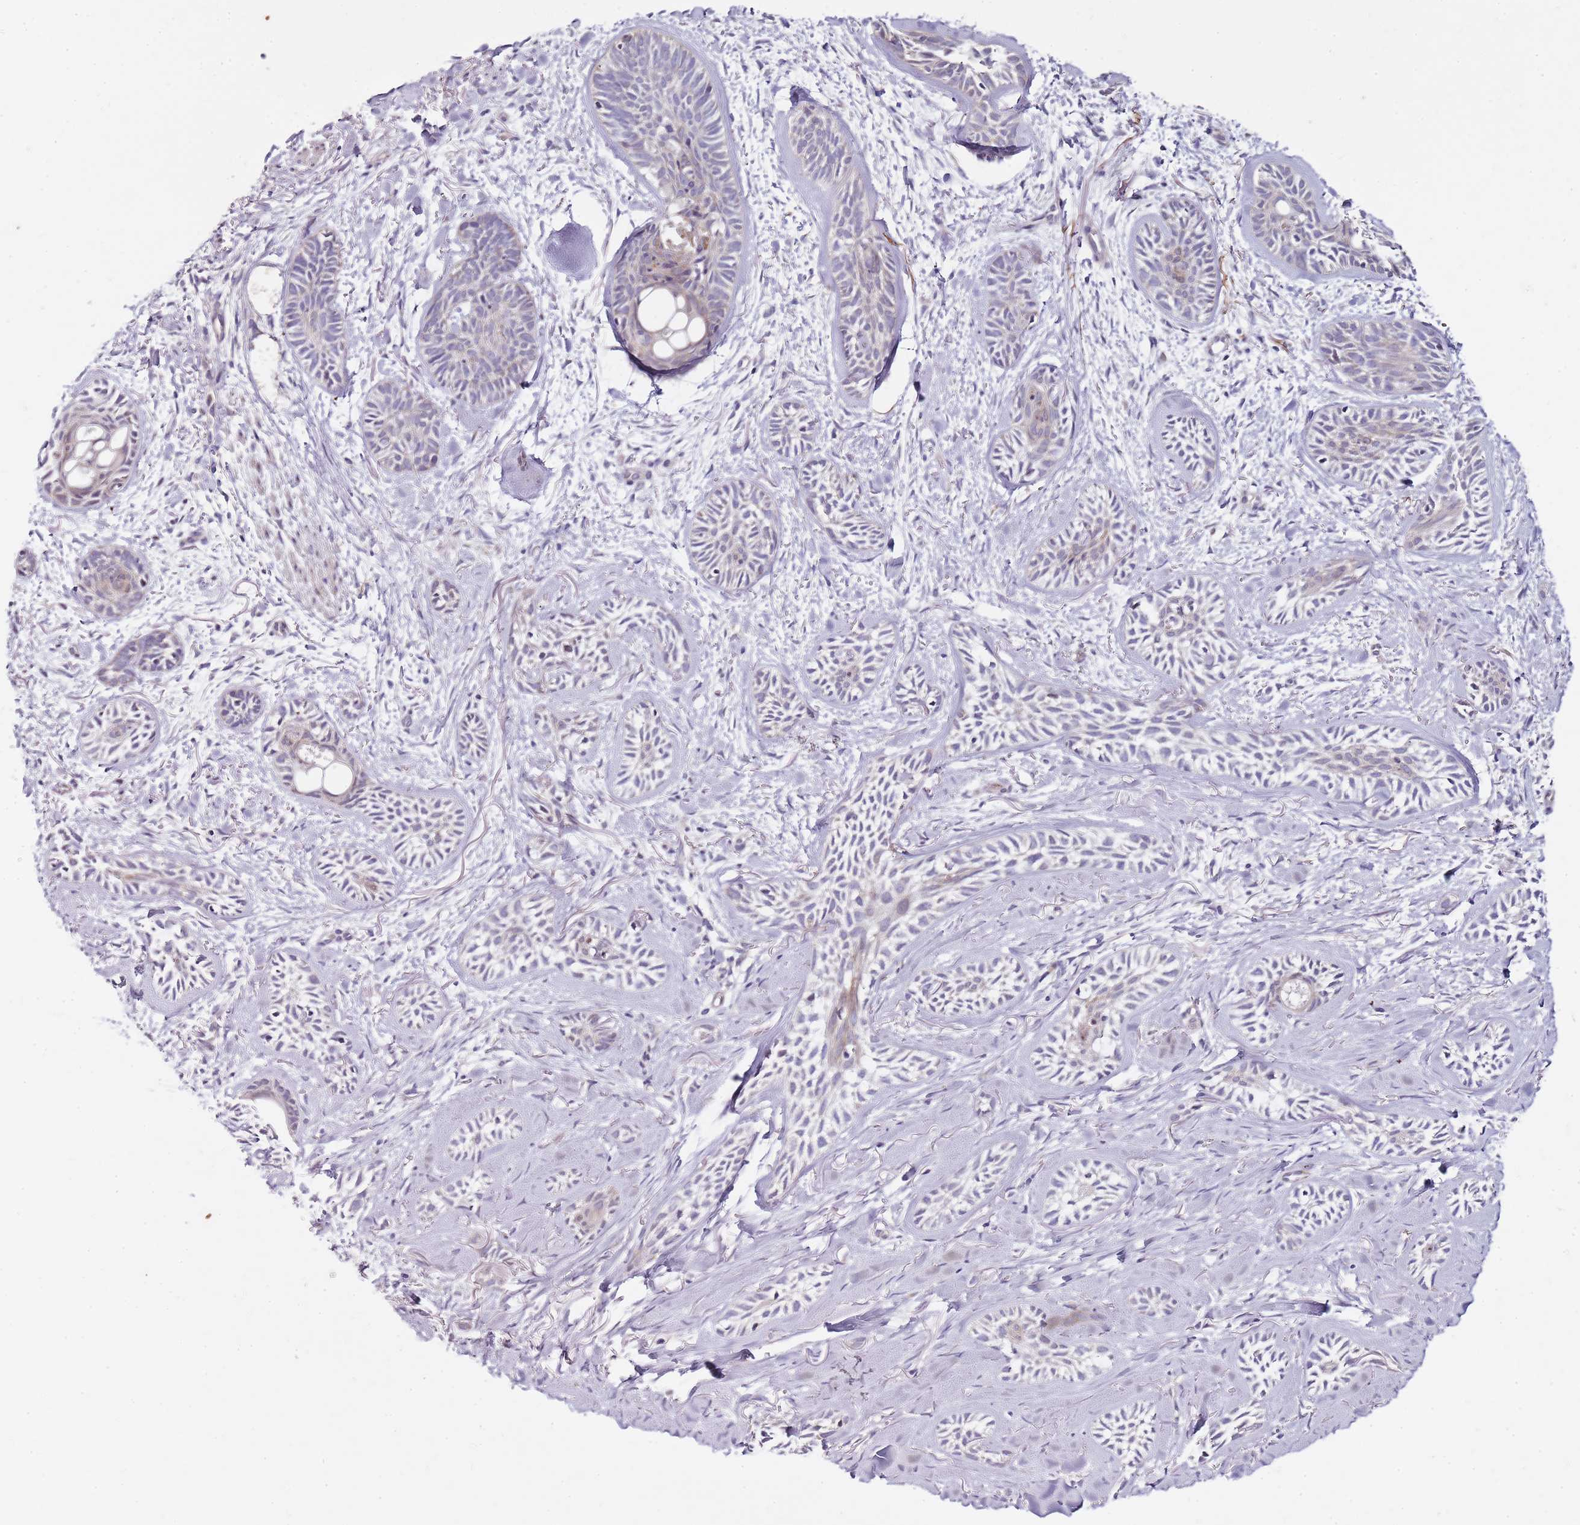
{"staining": {"intensity": "negative", "quantity": "none", "location": "none"}, "tissue": "skin cancer", "cell_type": "Tumor cells", "image_type": "cancer", "snomed": [{"axis": "morphology", "description": "Basal cell carcinoma"}, {"axis": "topography", "description": "Skin"}], "caption": "DAB (3,3'-diaminobenzidine) immunohistochemical staining of skin cancer (basal cell carcinoma) displays no significant staining in tumor cells.", "gene": "TBC1D9", "patient": {"sex": "female", "age": 59}}